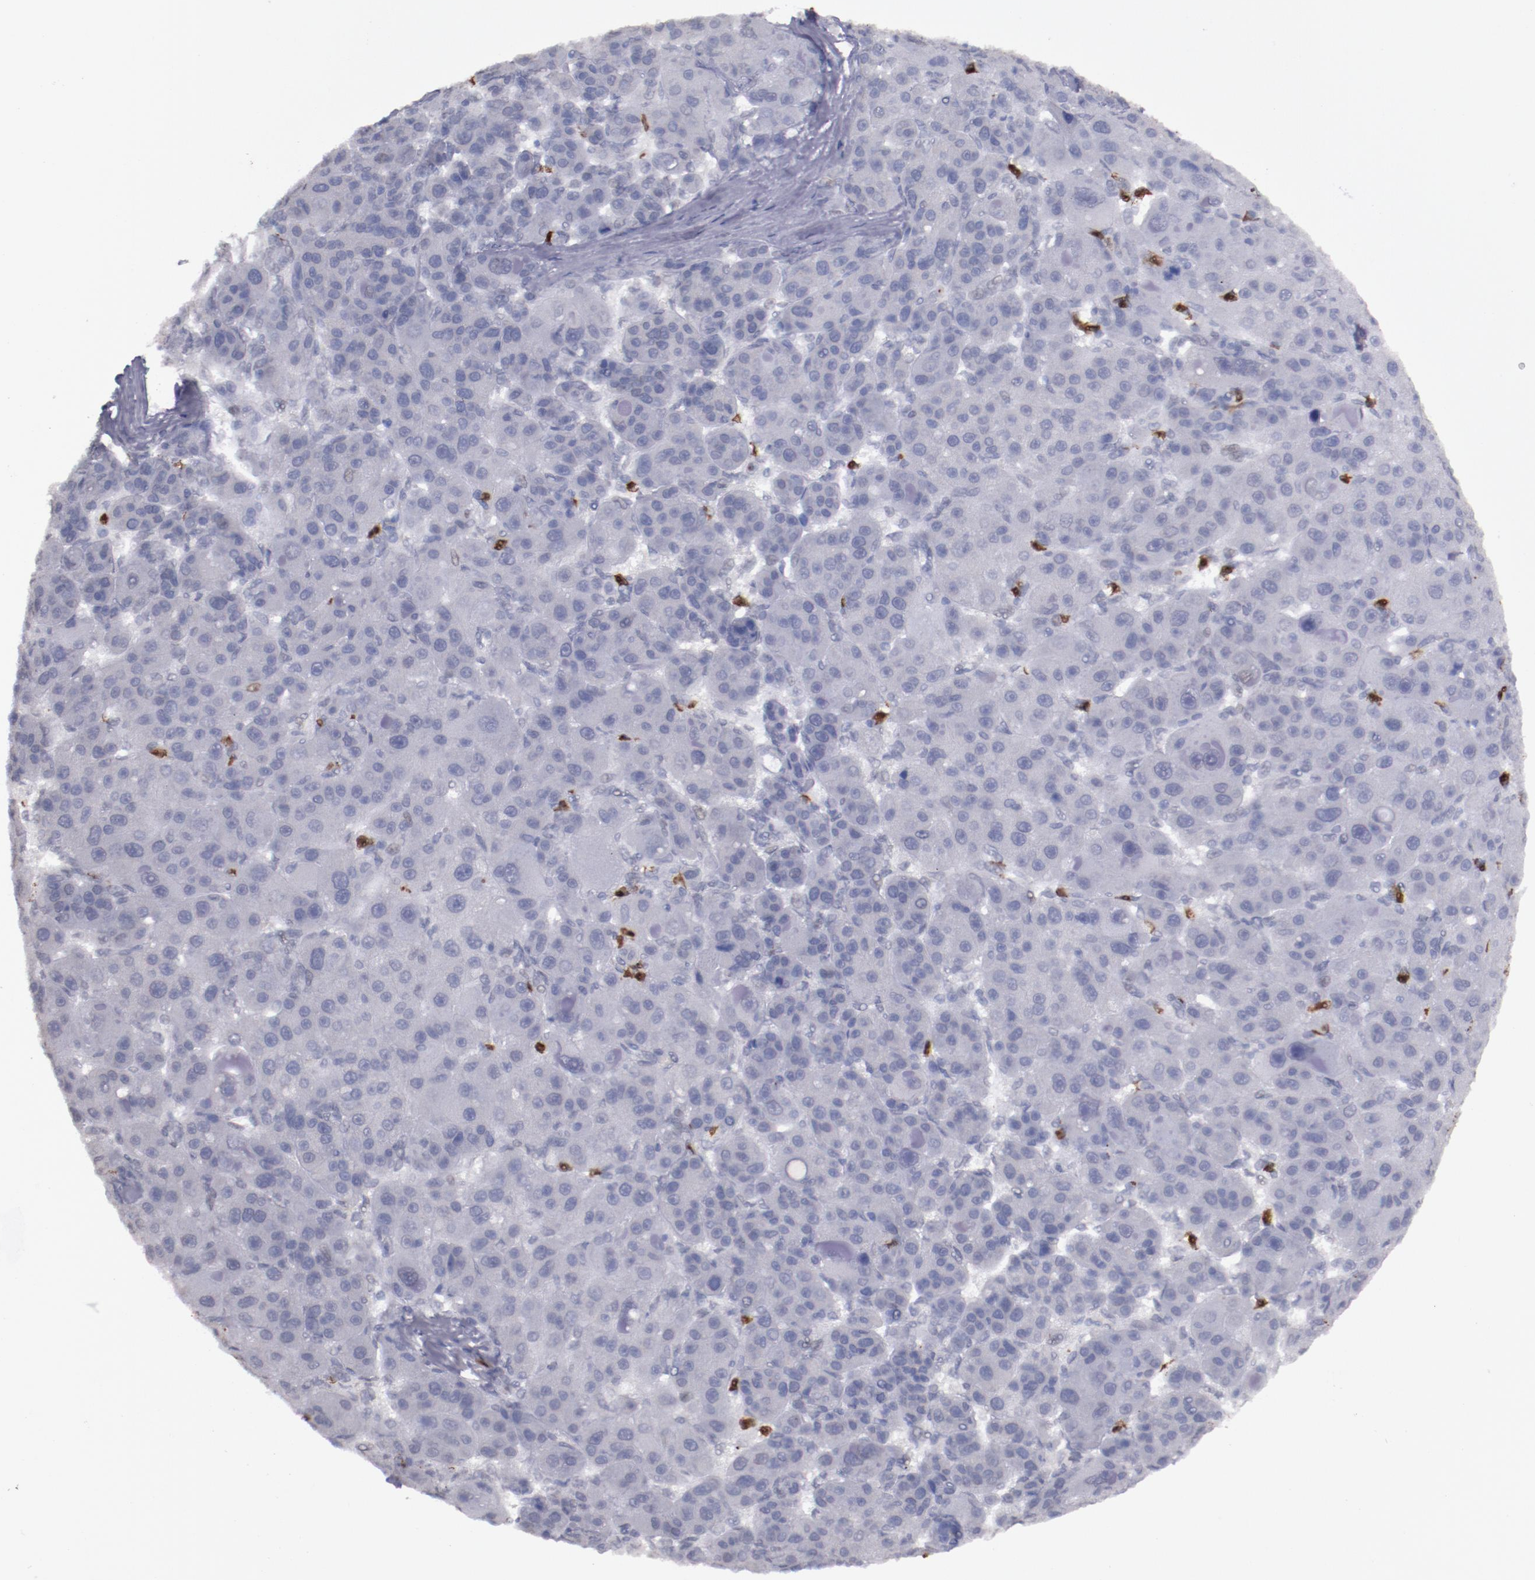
{"staining": {"intensity": "negative", "quantity": "none", "location": "none"}, "tissue": "liver cancer", "cell_type": "Tumor cells", "image_type": "cancer", "snomed": [{"axis": "morphology", "description": "Carcinoma, Hepatocellular, NOS"}, {"axis": "topography", "description": "Liver"}], "caption": "A photomicrograph of human liver hepatocellular carcinoma is negative for staining in tumor cells.", "gene": "IRF4", "patient": {"sex": "male", "age": 76}}